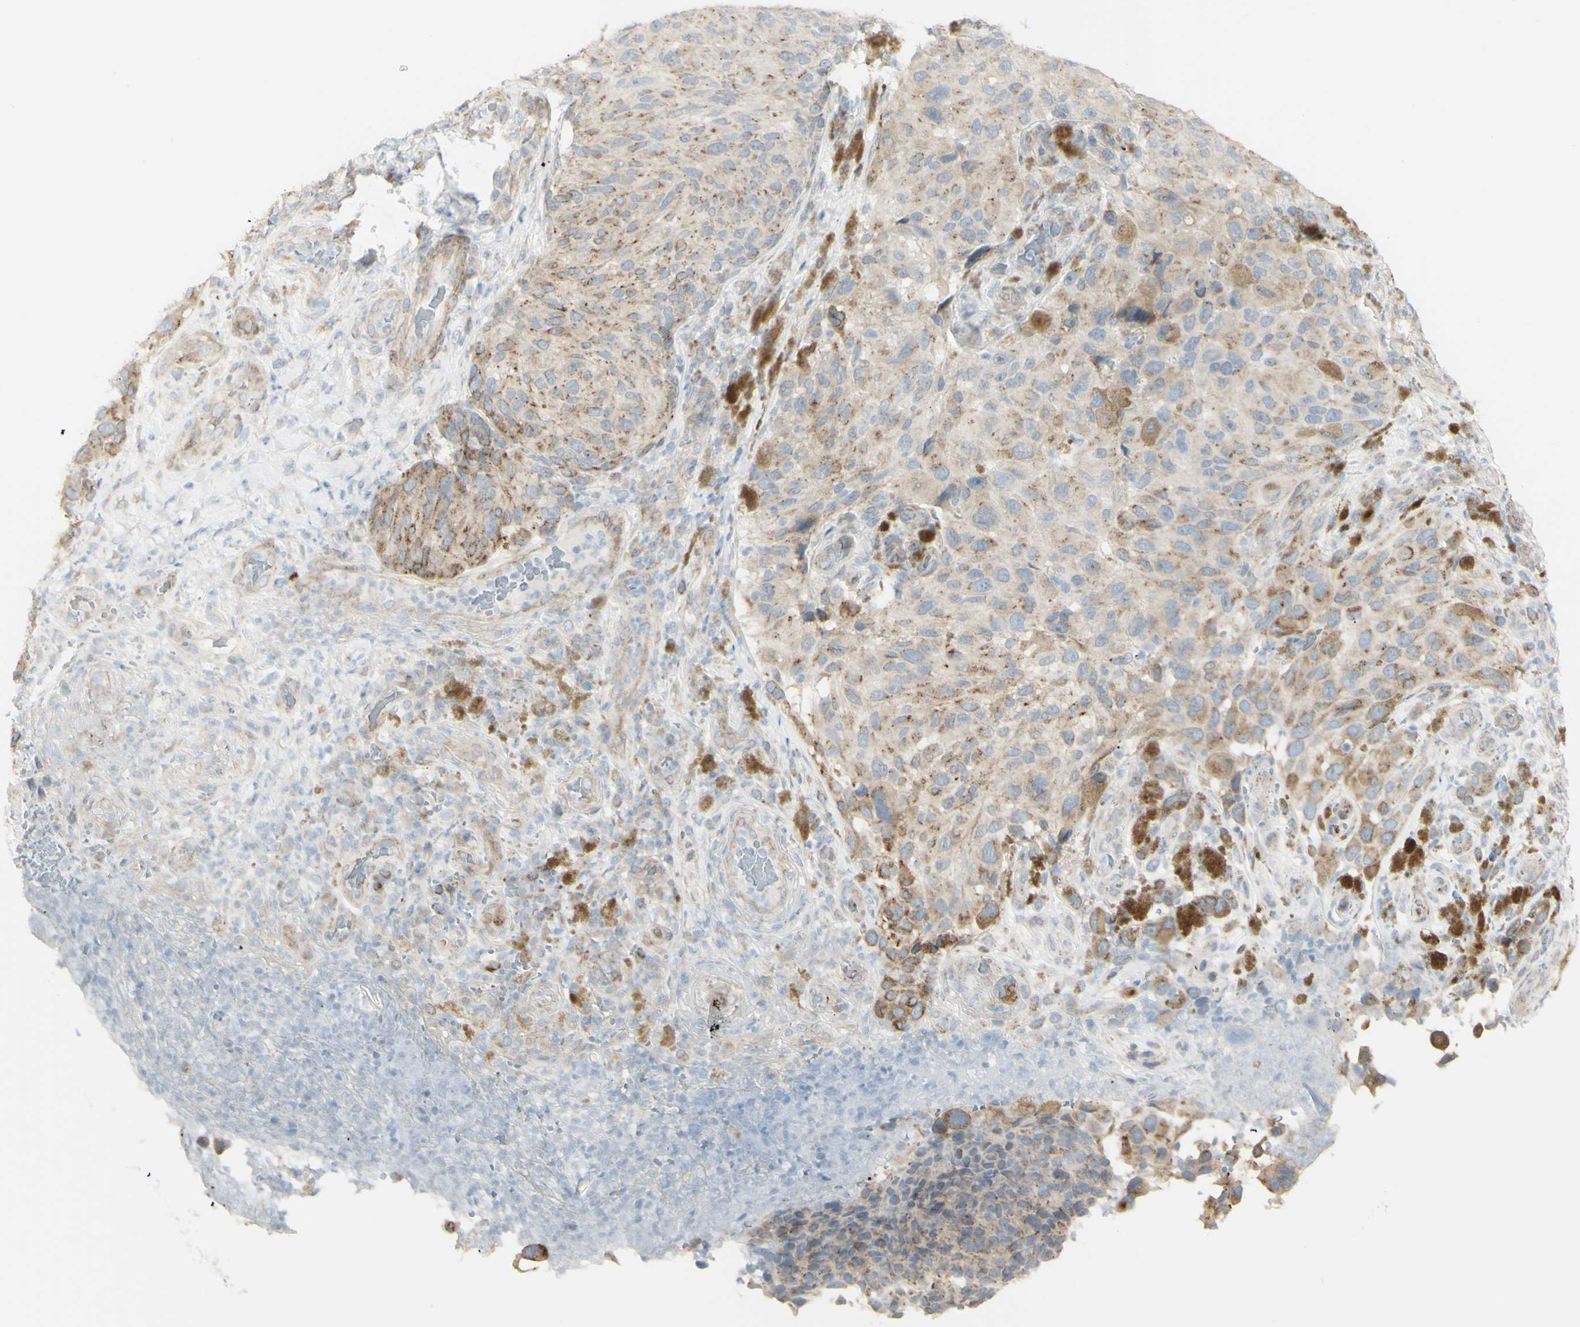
{"staining": {"intensity": "moderate", "quantity": "25%-75%", "location": "cytoplasmic/membranous"}, "tissue": "melanoma", "cell_type": "Tumor cells", "image_type": "cancer", "snomed": [{"axis": "morphology", "description": "Malignant melanoma, NOS"}, {"axis": "topography", "description": "Skin"}], "caption": "Immunohistochemical staining of human melanoma demonstrates medium levels of moderate cytoplasmic/membranous protein staining in about 25%-75% of tumor cells. The staining is performed using DAB (3,3'-diaminobenzidine) brown chromogen to label protein expression. The nuclei are counter-stained blue using hematoxylin.", "gene": "NDST4", "patient": {"sex": "female", "age": 73}}